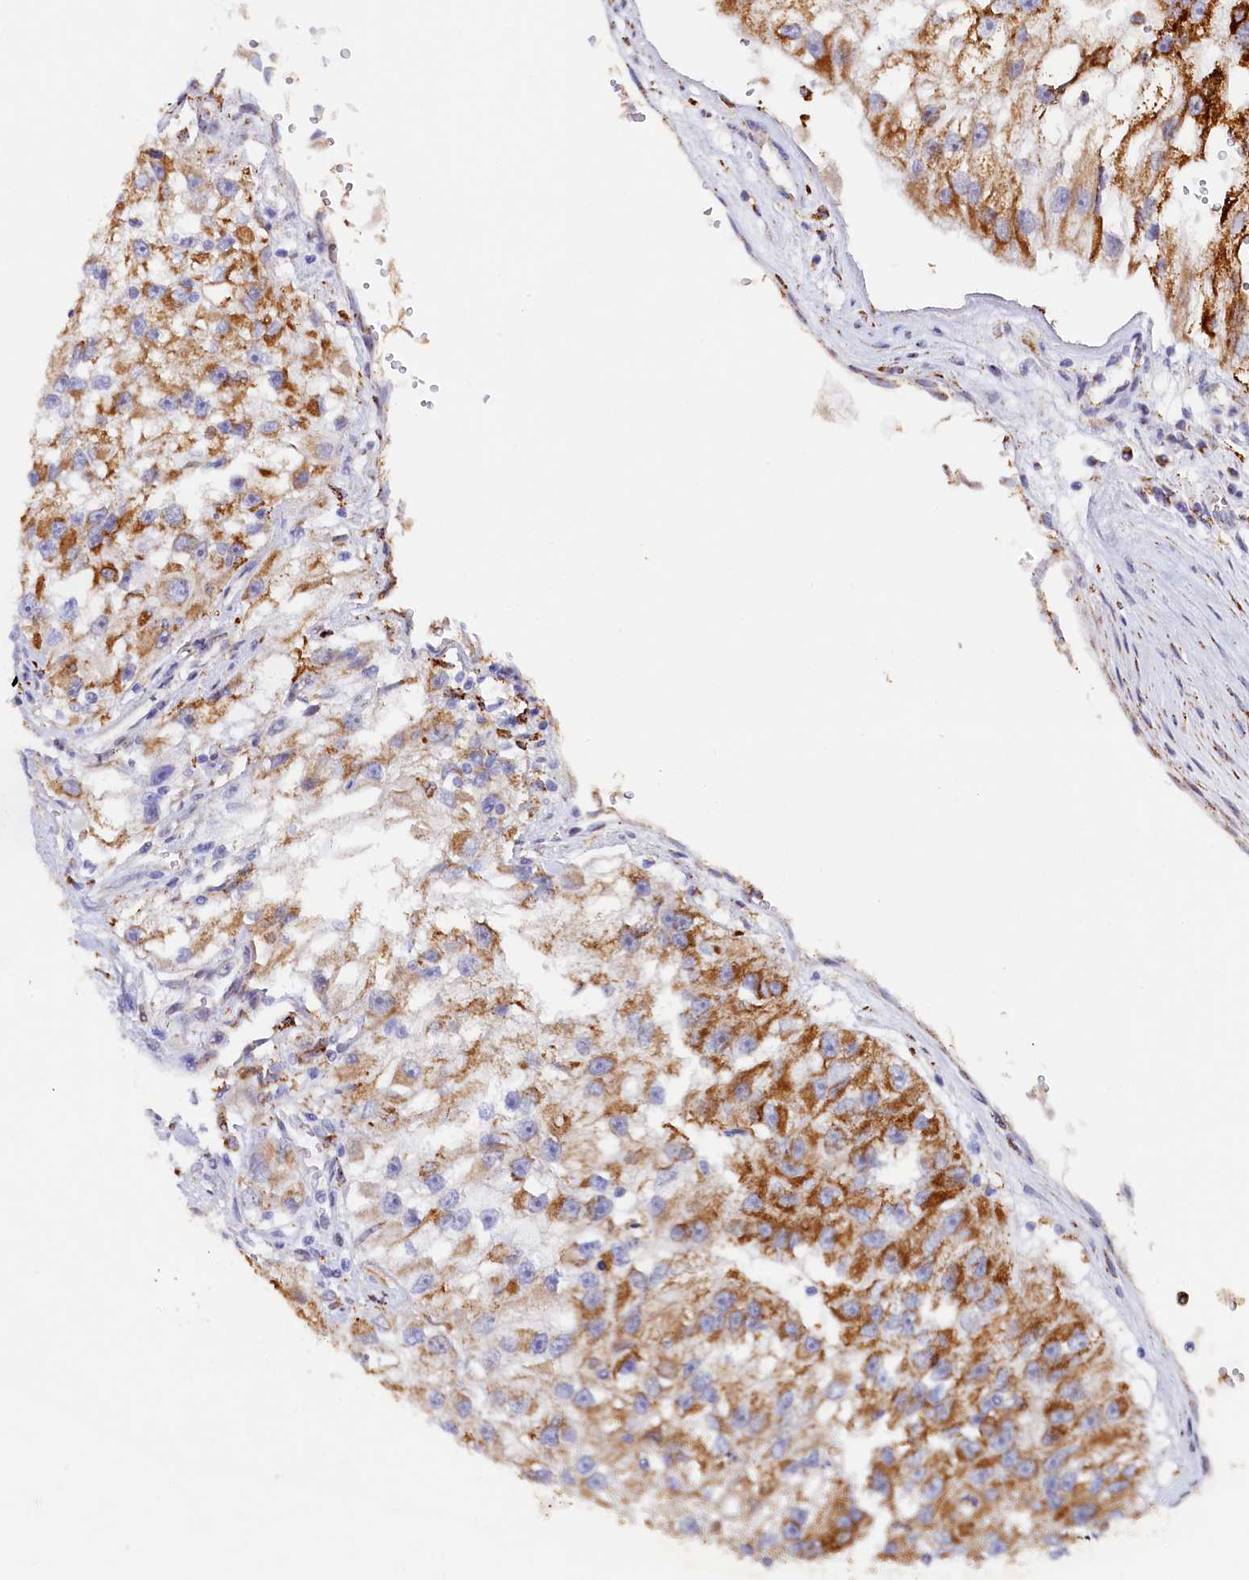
{"staining": {"intensity": "strong", "quantity": "25%-75%", "location": "cytoplasmic/membranous"}, "tissue": "renal cancer", "cell_type": "Tumor cells", "image_type": "cancer", "snomed": [{"axis": "morphology", "description": "Adenocarcinoma, NOS"}, {"axis": "topography", "description": "Kidney"}], "caption": "Human renal cancer (adenocarcinoma) stained with a protein marker demonstrates strong staining in tumor cells.", "gene": "AKTIP", "patient": {"sex": "male", "age": 63}}